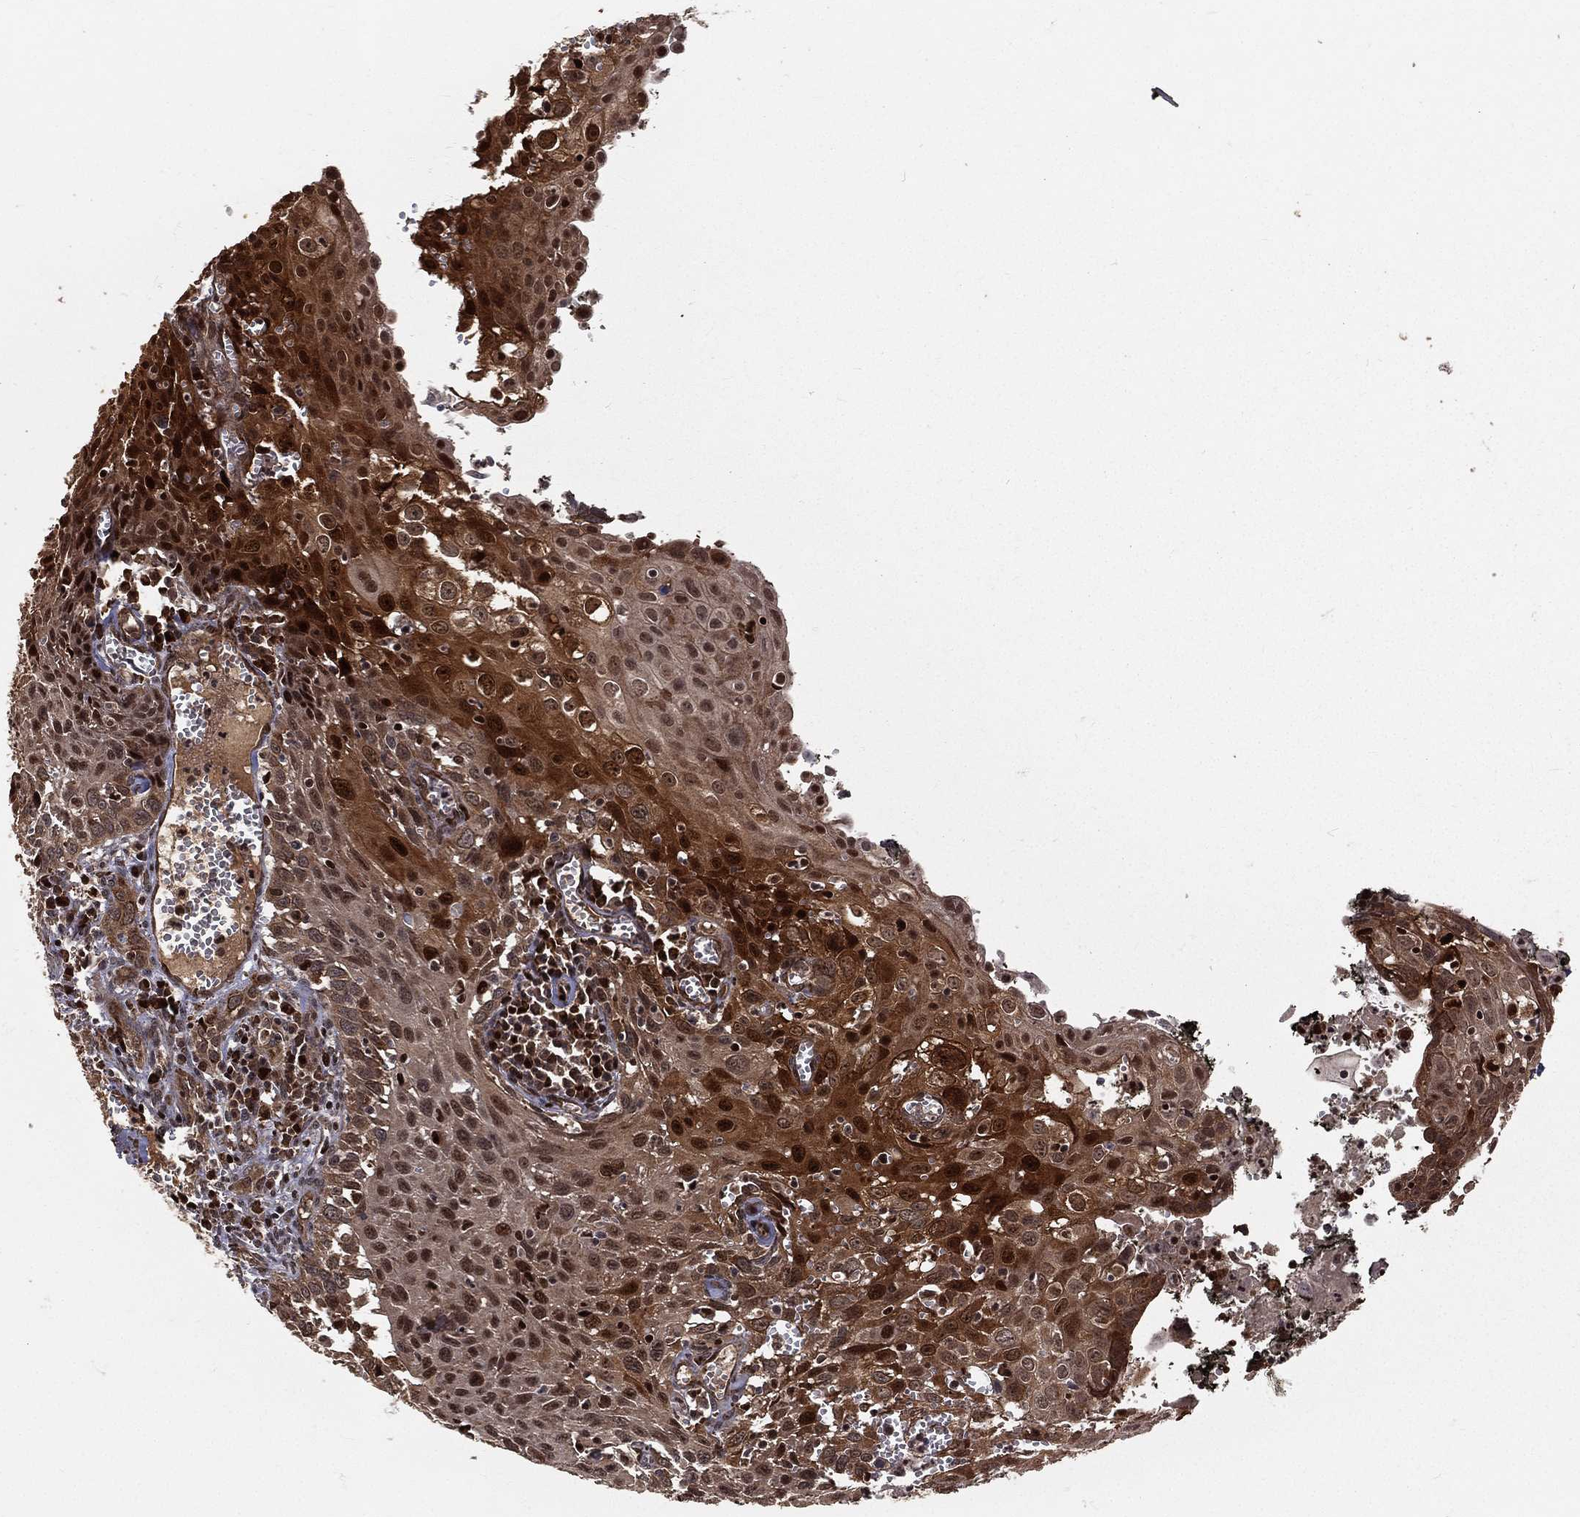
{"staining": {"intensity": "strong", "quantity": ">75%", "location": "cytoplasmic/membranous,nuclear"}, "tissue": "cervical cancer", "cell_type": "Tumor cells", "image_type": "cancer", "snomed": [{"axis": "morphology", "description": "Squamous cell carcinoma, NOS"}, {"axis": "topography", "description": "Cervix"}], "caption": "Strong cytoplasmic/membranous and nuclear expression for a protein is appreciated in about >75% of tumor cells of cervical cancer (squamous cell carcinoma) using IHC.", "gene": "MAPK1", "patient": {"sex": "female", "age": 38}}